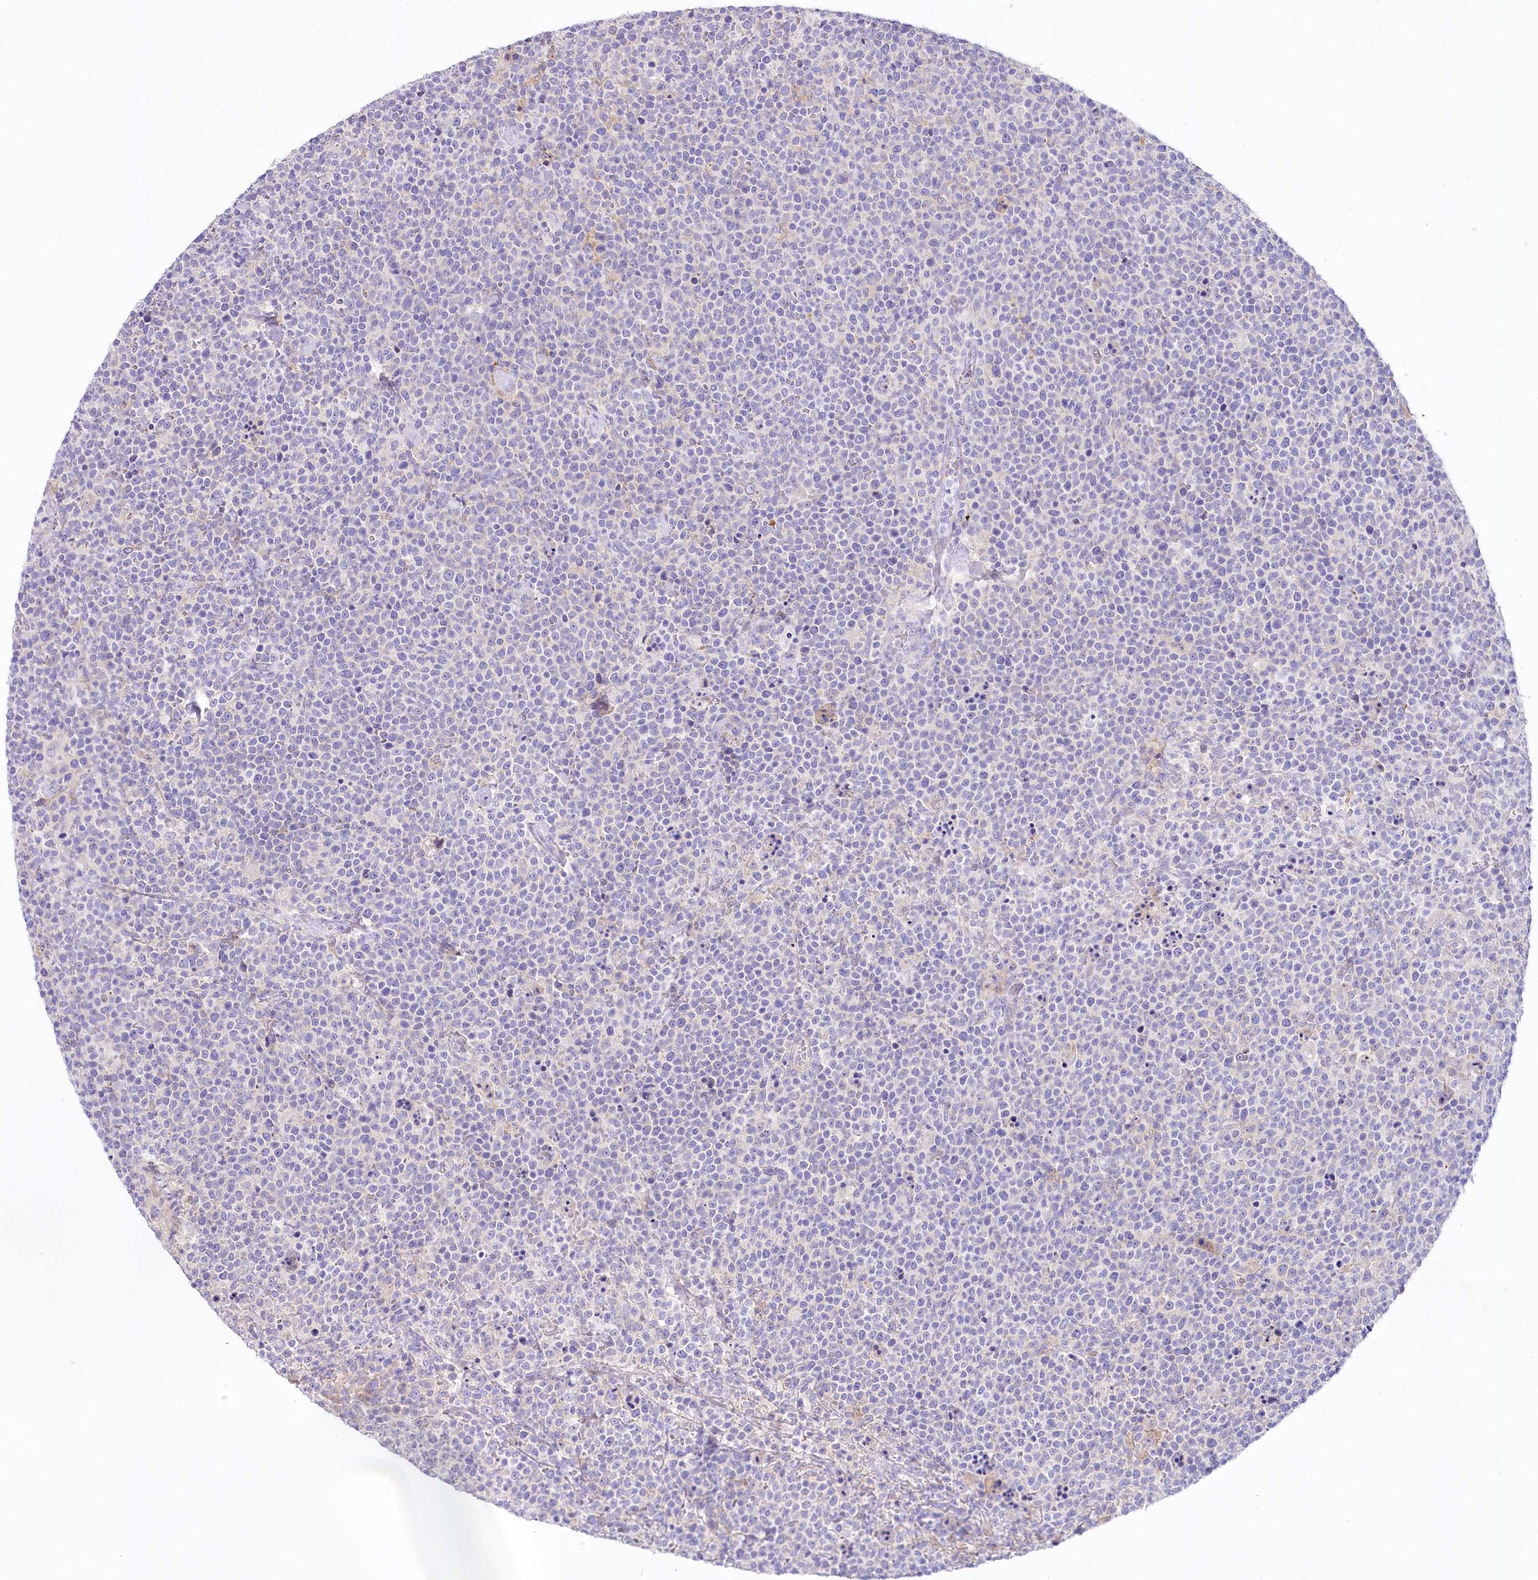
{"staining": {"intensity": "negative", "quantity": "none", "location": "none"}, "tissue": "lymphoma", "cell_type": "Tumor cells", "image_type": "cancer", "snomed": [{"axis": "morphology", "description": "Malignant lymphoma, non-Hodgkin's type, High grade"}, {"axis": "topography", "description": "Lymph node"}], "caption": "High power microscopy image of an immunohistochemistry (IHC) histopathology image of high-grade malignant lymphoma, non-Hodgkin's type, revealing no significant expression in tumor cells. (DAB (3,3'-diaminobenzidine) immunohistochemistry (IHC), high magnification).", "gene": "MYOZ1", "patient": {"sex": "male", "age": 61}}